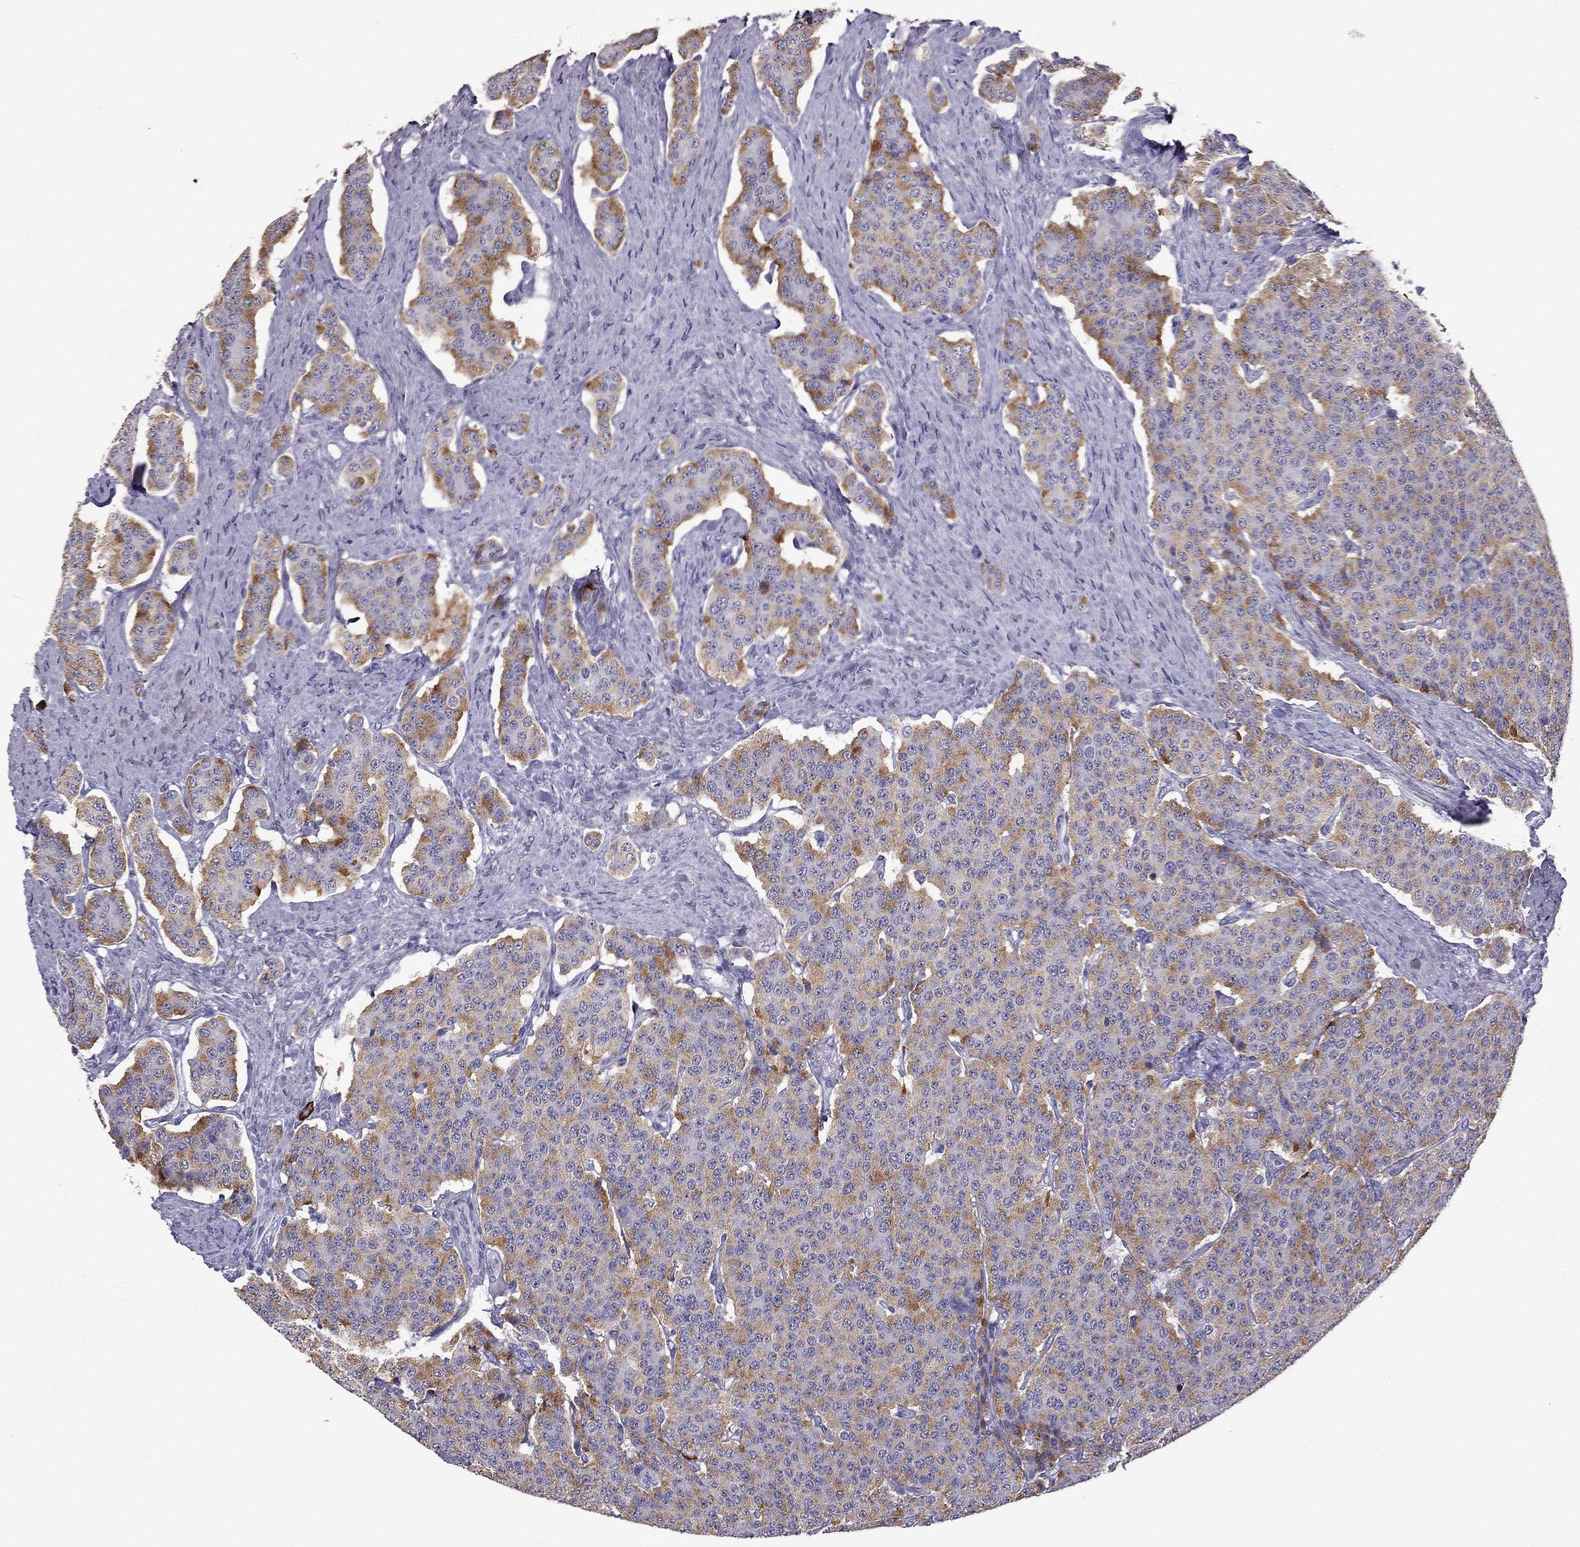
{"staining": {"intensity": "moderate", "quantity": "<25%", "location": "cytoplasmic/membranous"}, "tissue": "carcinoid", "cell_type": "Tumor cells", "image_type": "cancer", "snomed": [{"axis": "morphology", "description": "Carcinoid, malignant, NOS"}, {"axis": "topography", "description": "Small intestine"}], "caption": "The histopathology image exhibits a brown stain indicating the presence of a protein in the cytoplasmic/membranous of tumor cells in carcinoid. The staining was performed using DAB, with brown indicating positive protein expression. Nuclei are stained blue with hematoxylin.", "gene": "SCG5", "patient": {"sex": "female", "age": 58}}